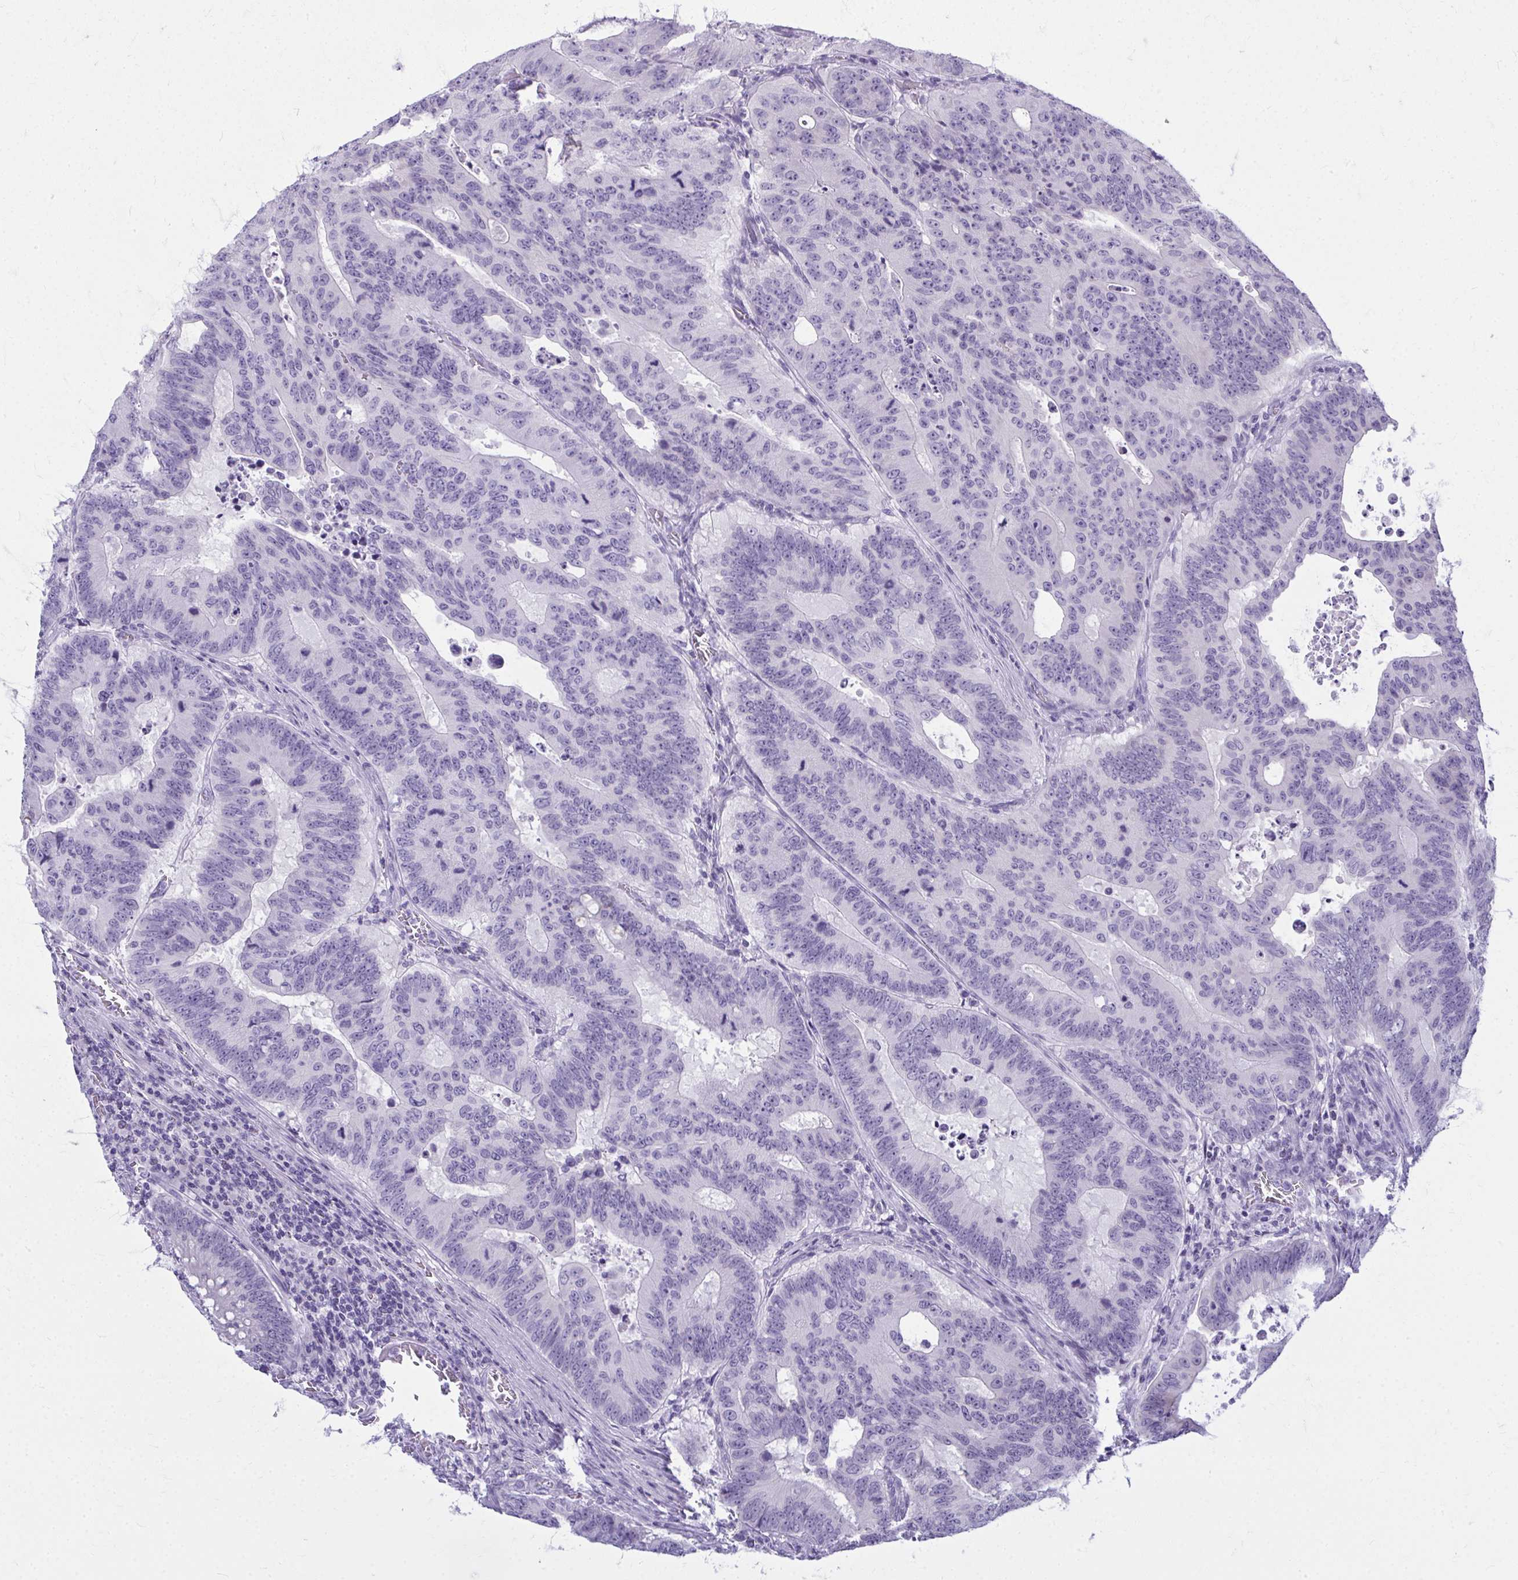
{"staining": {"intensity": "negative", "quantity": "none", "location": "none"}, "tissue": "colorectal cancer", "cell_type": "Tumor cells", "image_type": "cancer", "snomed": [{"axis": "morphology", "description": "Adenocarcinoma, NOS"}, {"axis": "topography", "description": "Colon"}], "caption": "There is no significant positivity in tumor cells of colorectal adenocarcinoma.", "gene": "QDPR", "patient": {"sex": "male", "age": 62}}